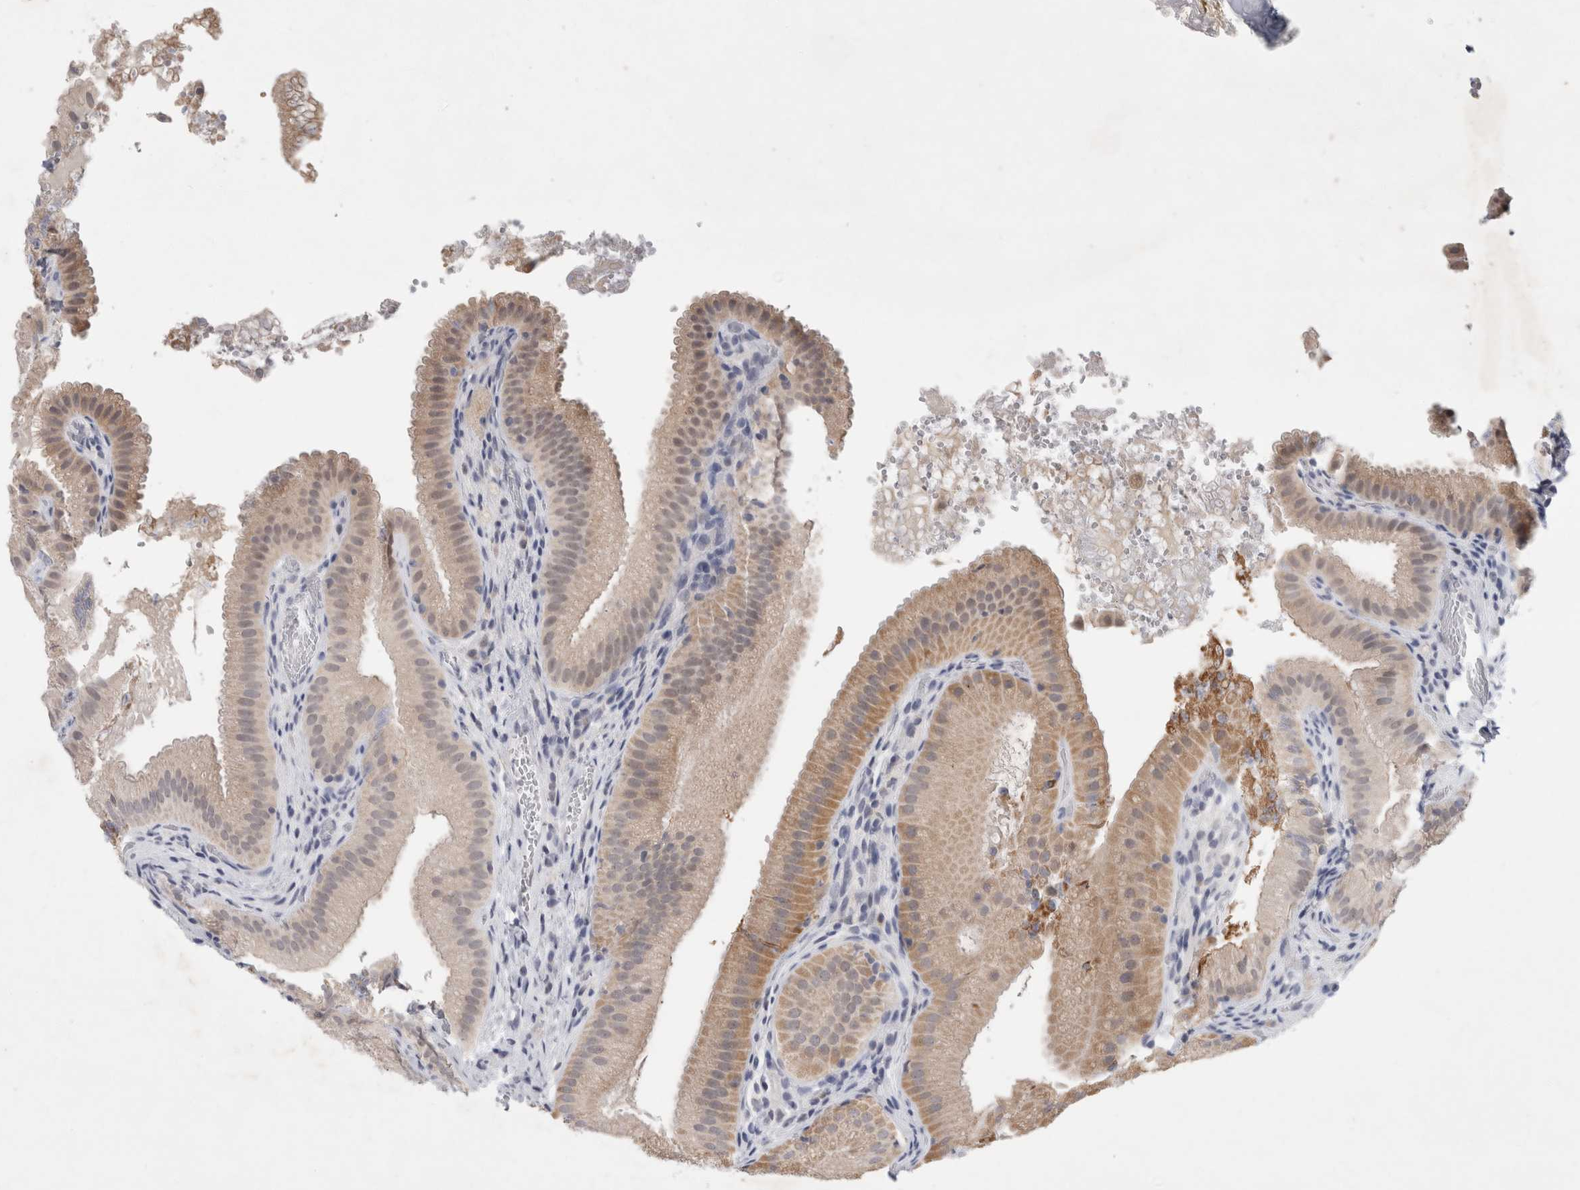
{"staining": {"intensity": "weak", "quantity": "25%-75%", "location": "cytoplasmic/membranous"}, "tissue": "gallbladder", "cell_type": "Glandular cells", "image_type": "normal", "snomed": [{"axis": "morphology", "description": "Normal tissue, NOS"}, {"axis": "topography", "description": "Gallbladder"}], "caption": "Protein expression by immunohistochemistry (IHC) shows weak cytoplasmic/membranous staining in about 25%-75% of glandular cells in unremarkable gallbladder.", "gene": "NIPA1", "patient": {"sex": "female", "age": 30}}